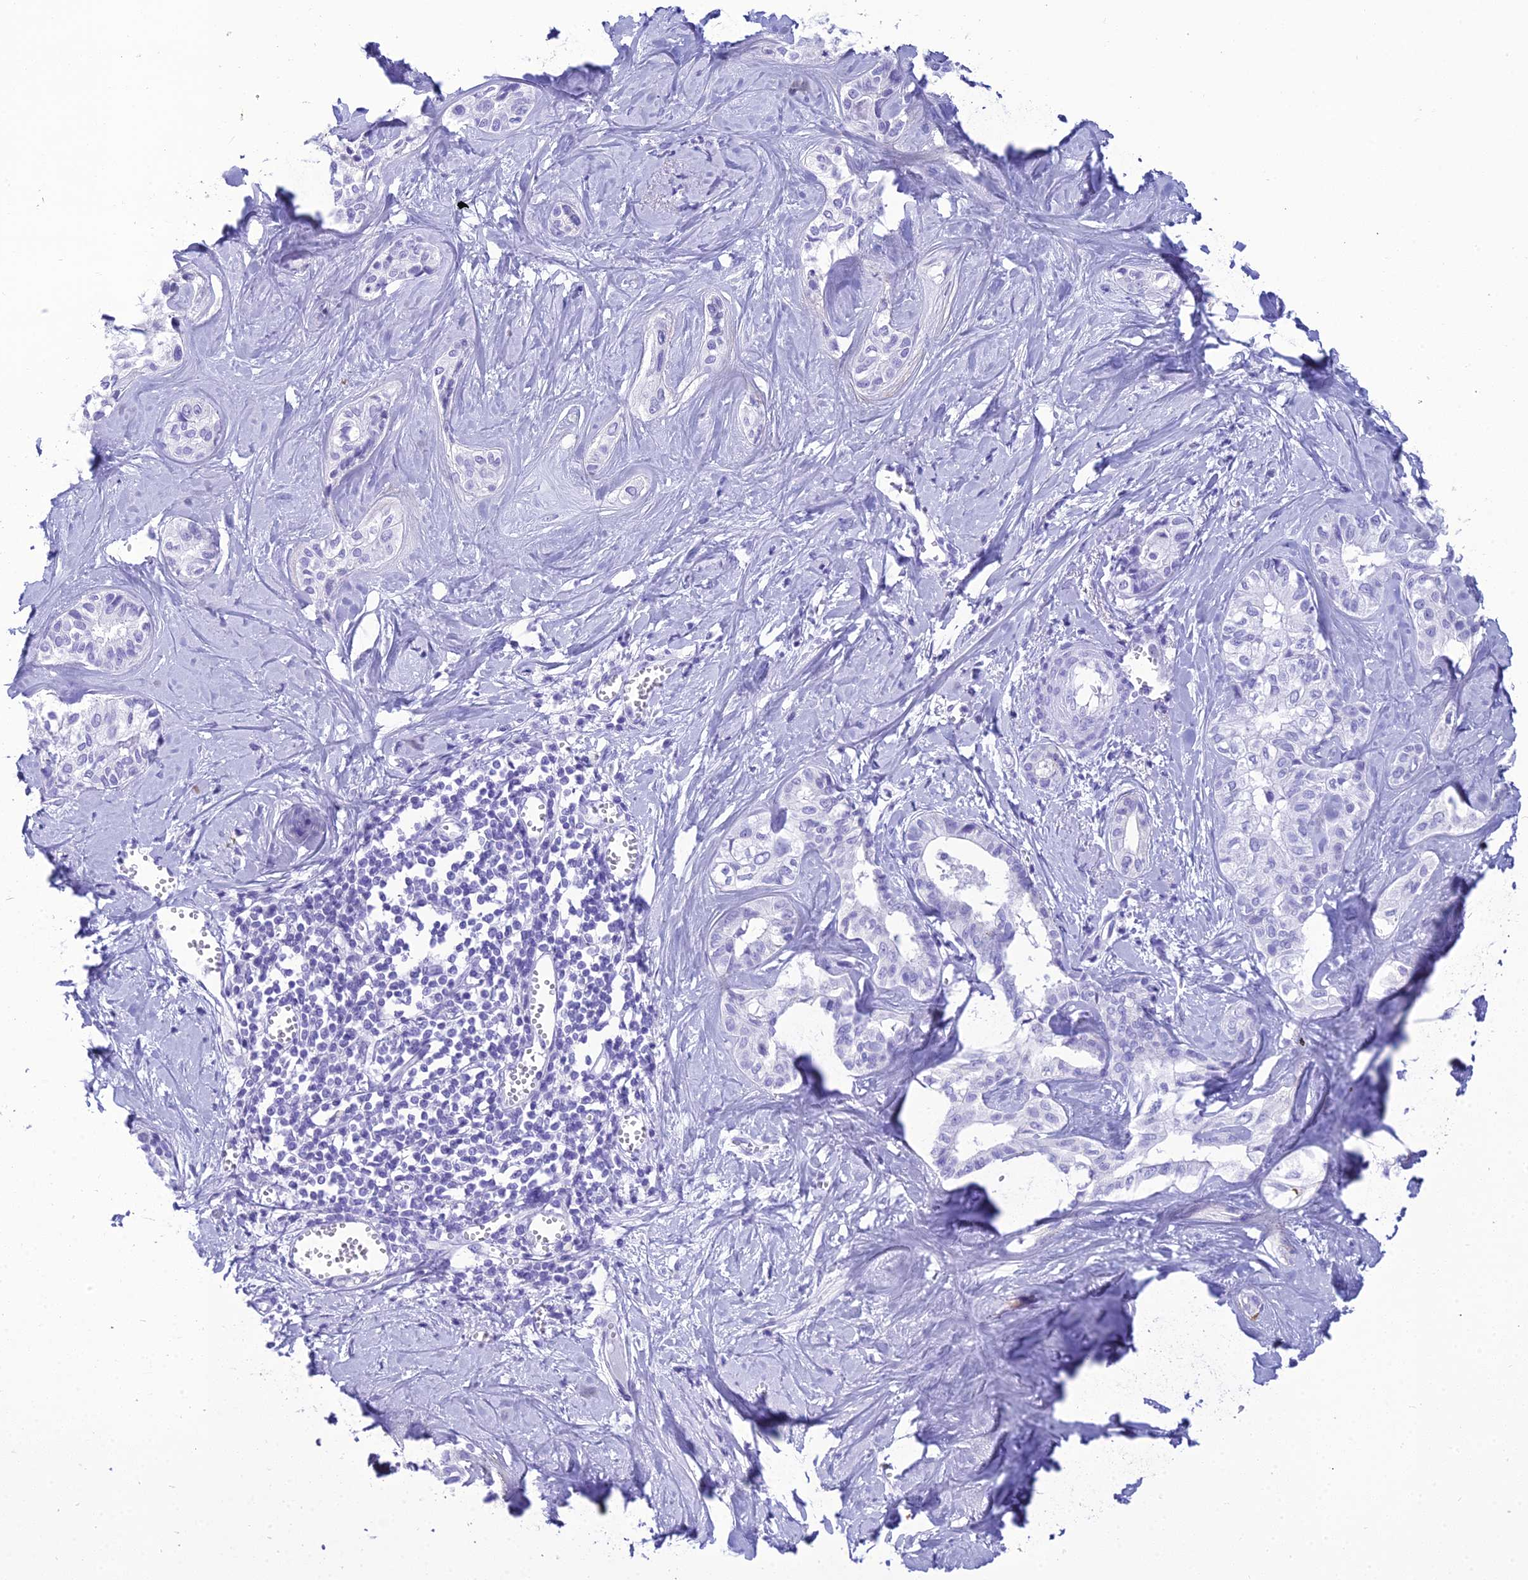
{"staining": {"intensity": "negative", "quantity": "none", "location": "none"}, "tissue": "liver cancer", "cell_type": "Tumor cells", "image_type": "cancer", "snomed": [{"axis": "morphology", "description": "Cholangiocarcinoma"}, {"axis": "topography", "description": "Liver"}], "caption": "Tumor cells show no significant positivity in liver cancer. (Brightfield microscopy of DAB immunohistochemistry at high magnification).", "gene": "ZNF442", "patient": {"sex": "female", "age": 77}}